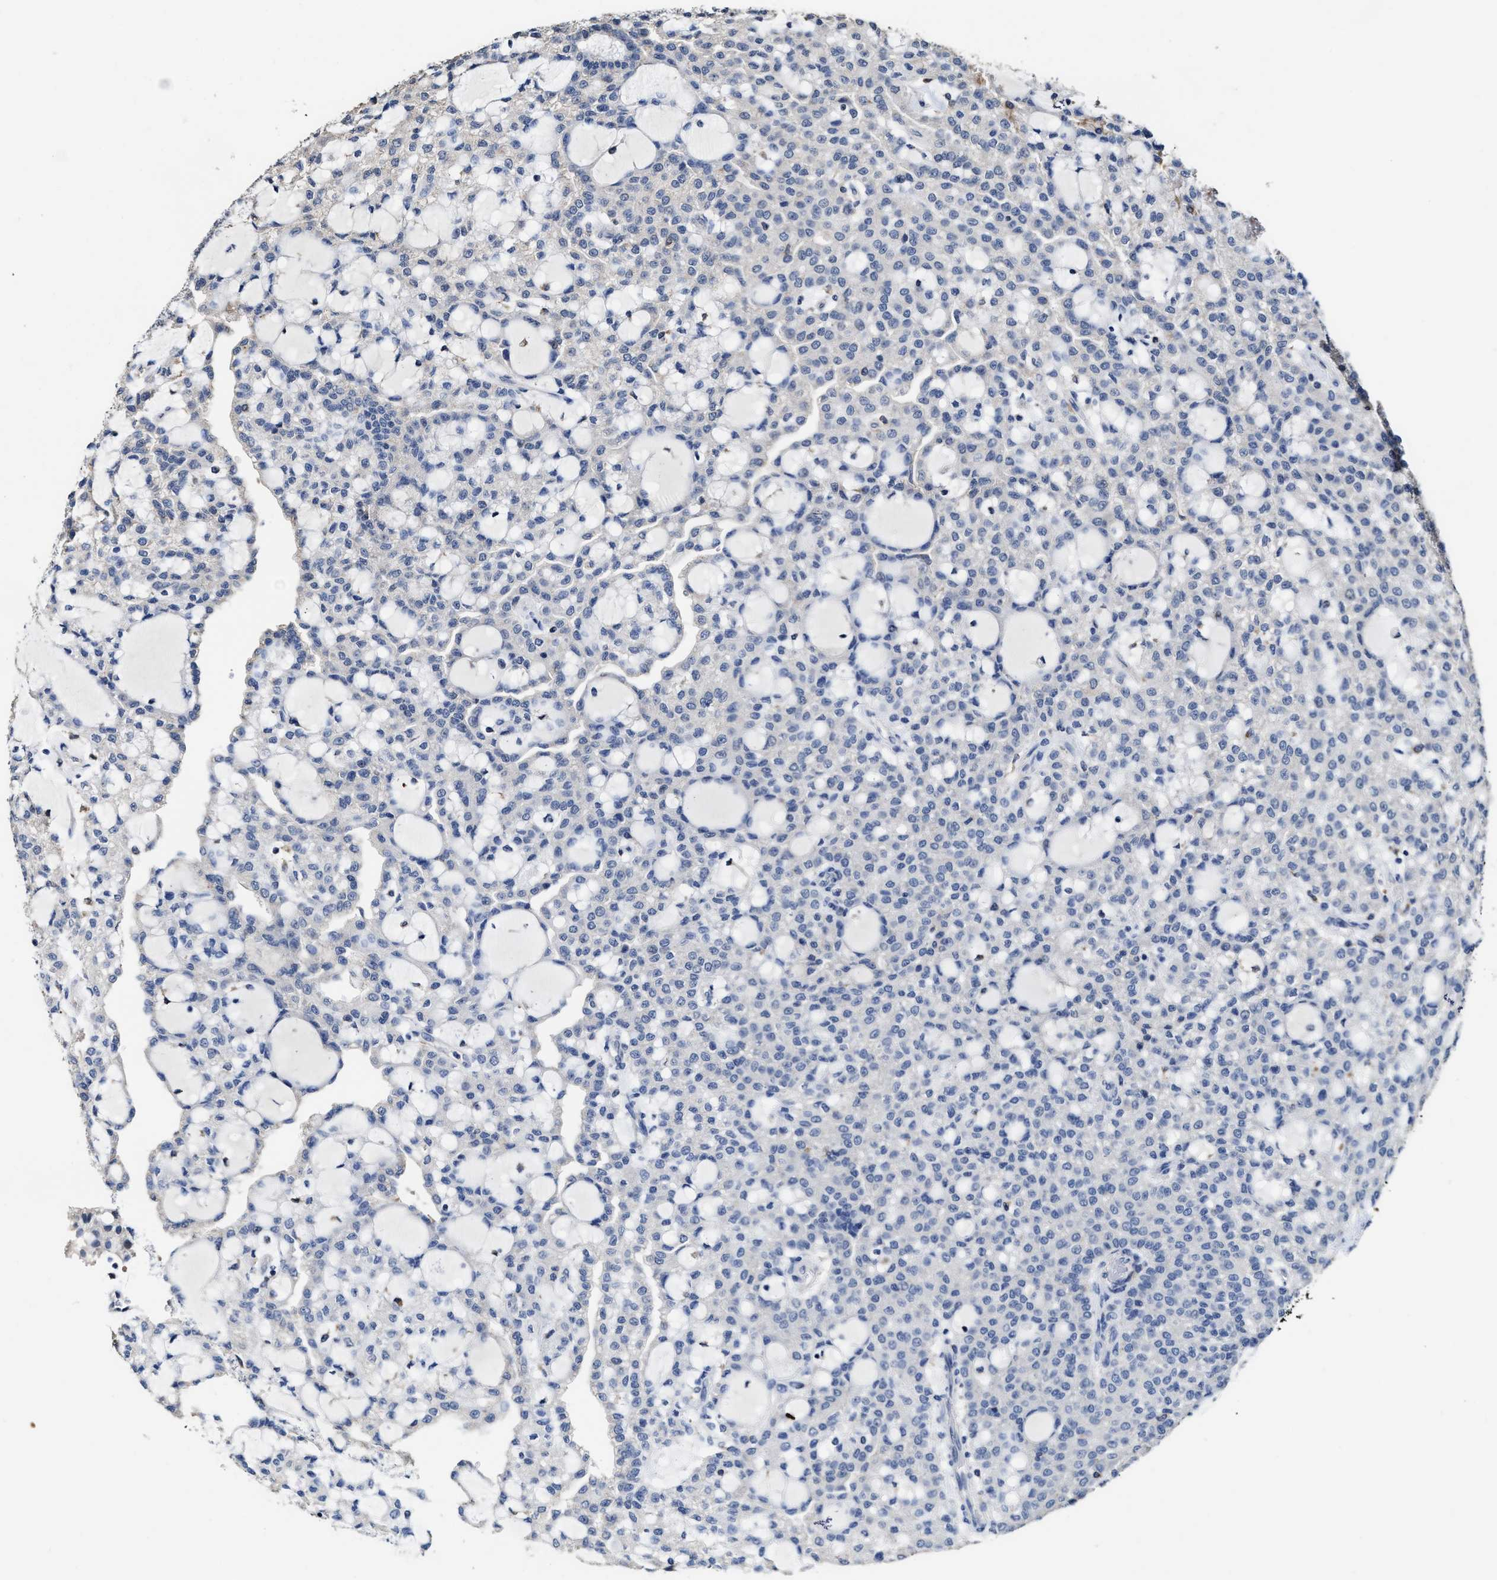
{"staining": {"intensity": "negative", "quantity": "none", "location": "none"}, "tissue": "renal cancer", "cell_type": "Tumor cells", "image_type": "cancer", "snomed": [{"axis": "morphology", "description": "Adenocarcinoma, NOS"}, {"axis": "topography", "description": "Kidney"}], "caption": "Immunohistochemistry (IHC) of renal cancer (adenocarcinoma) displays no staining in tumor cells.", "gene": "ZFAT", "patient": {"sex": "male", "age": 63}}